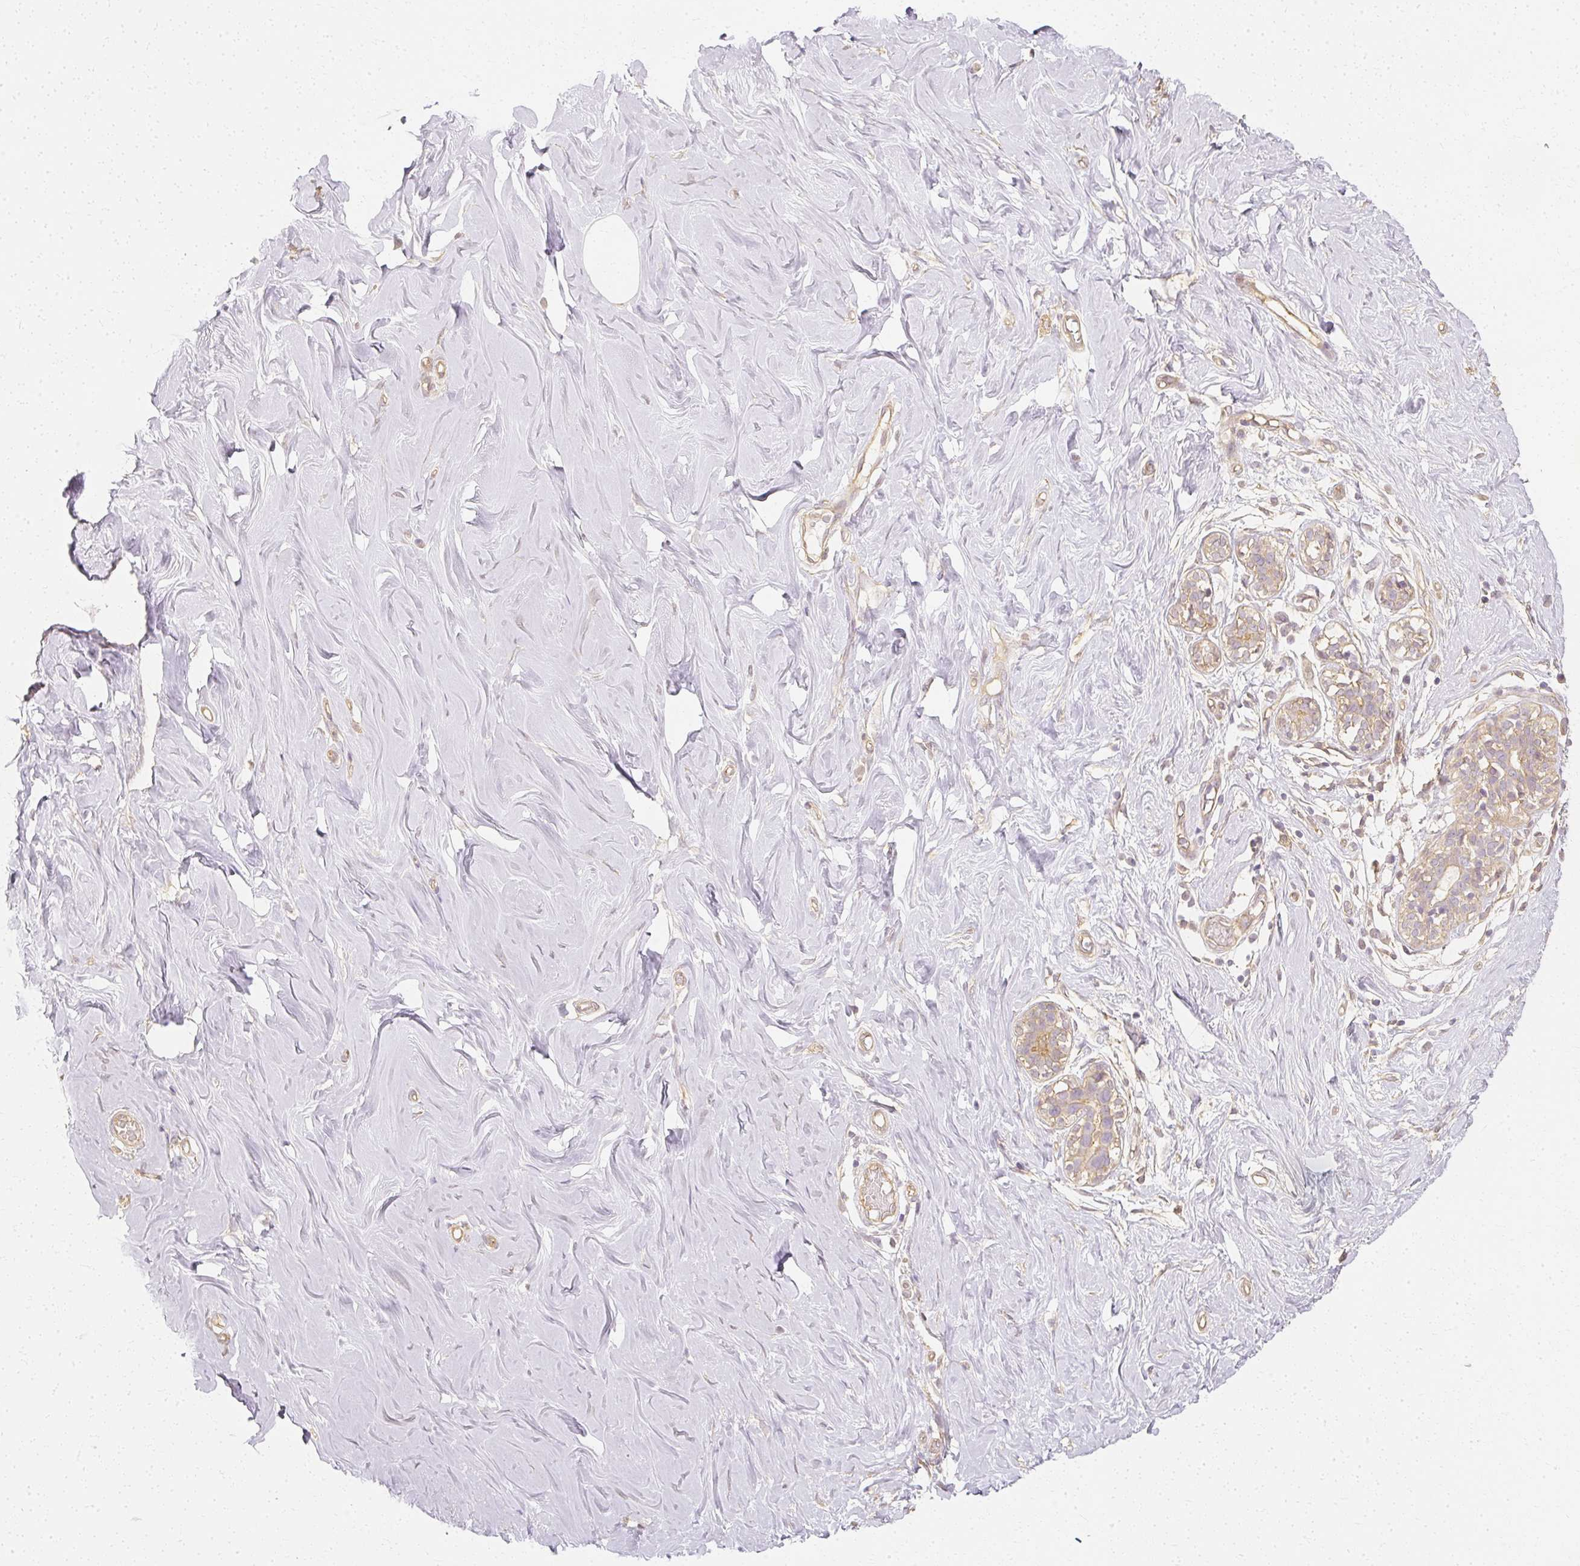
{"staining": {"intensity": "negative", "quantity": "none", "location": "none"}, "tissue": "breast", "cell_type": "Adipocytes", "image_type": "normal", "snomed": [{"axis": "morphology", "description": "Normal tissue, NOS"}, {"axis": "topography", "description": "Breast"}], "caption": "Immunohistochemistry (IHC) image of benign breast stained for a protein (brown), which displays no staining in adipocytes. The staining is performed using DAB brown chromogen with nuclei counter-stained in using hematoxylin.", "gene": "GNAQ", "patient": {"sex": "female", "age": 27}}